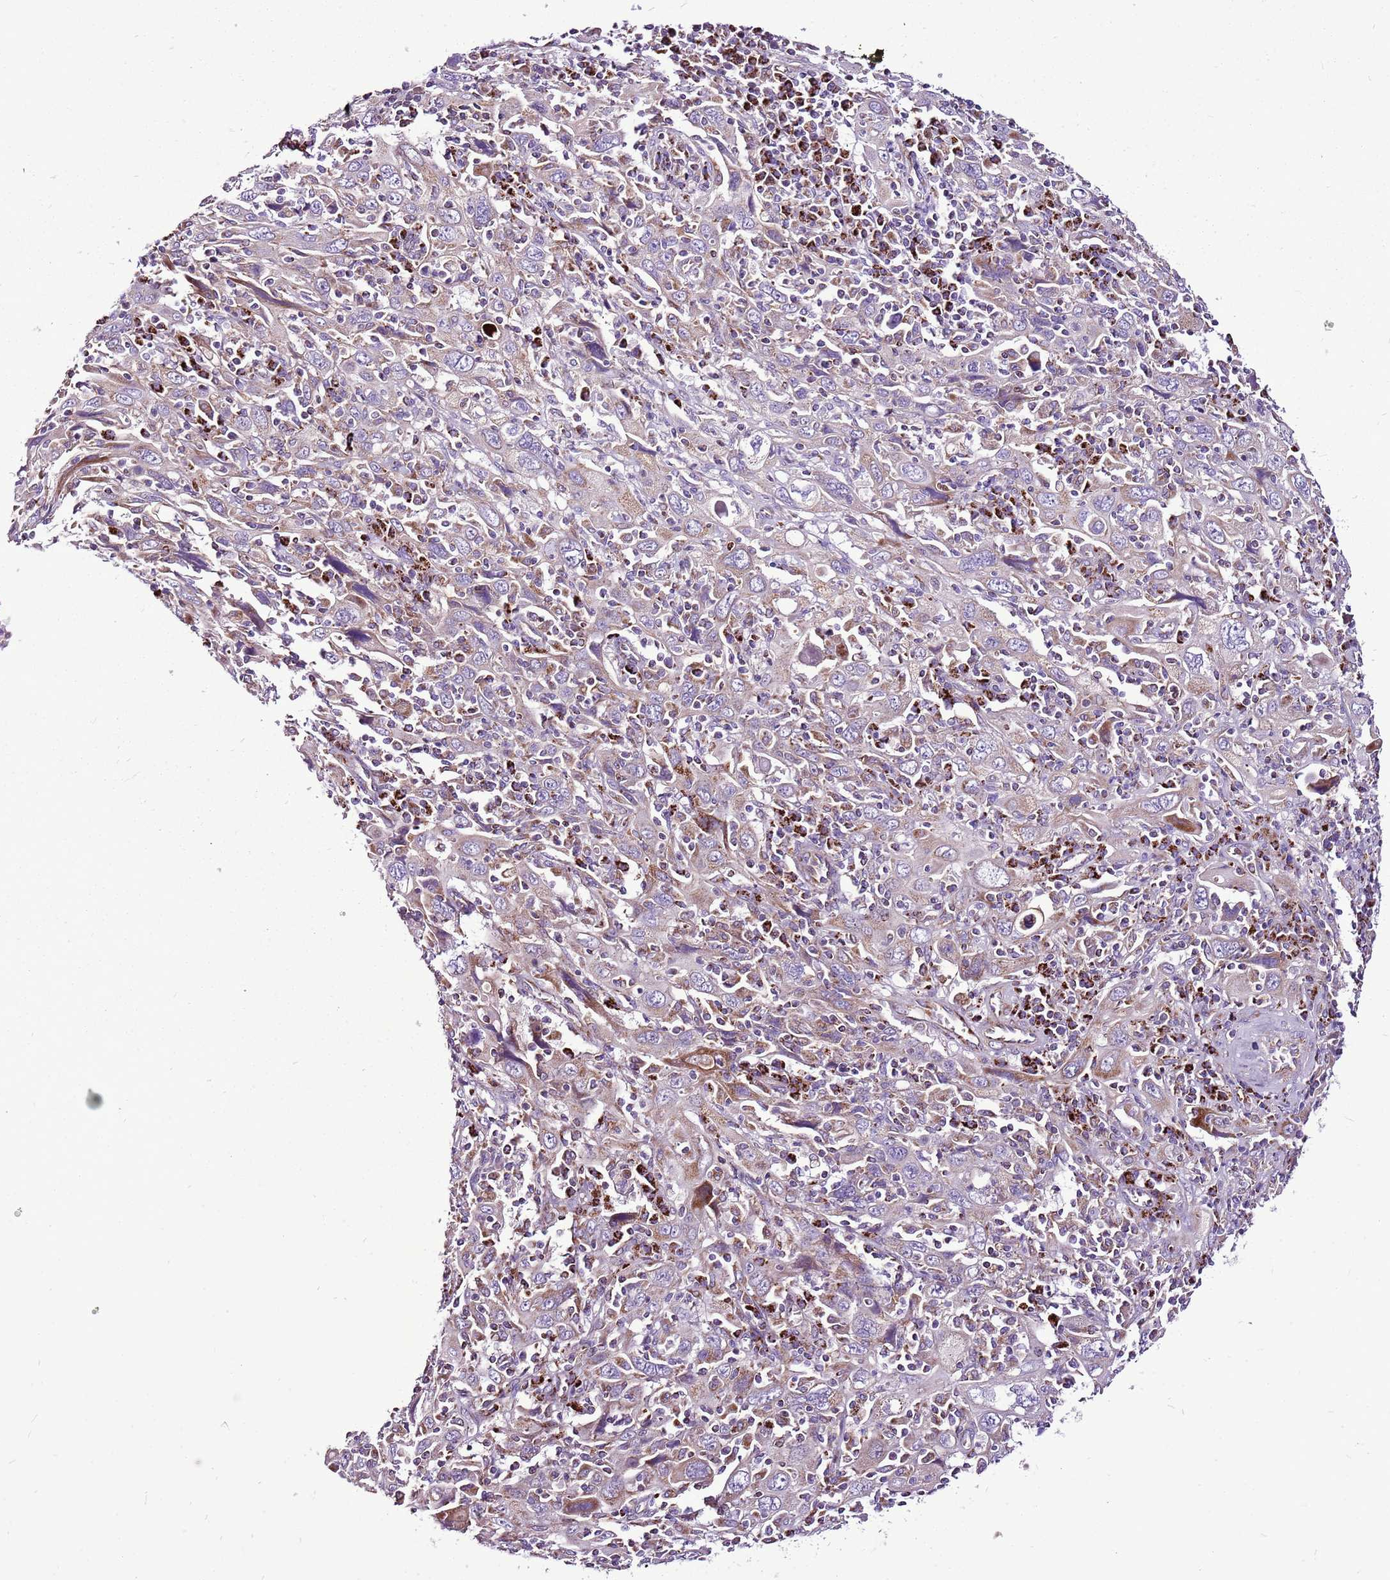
{"staining": {"intensity": "weak", "quantity": "<25%", "location": "cytoplasmic/membranous"}, "tissue": "cervical cancer", "cell_type": "Tumor cells", "image_type": "cancer", "snomed": [{"axis": "morphology", "description": "Squamous cell carcinoma, NOS"}, {"axis": "topography", "description": "Cervix"}], "caption": "Tumor cells show no significant staining in cervical squamous cell carcinoma.", "gene": "GCDH", "patient": {"sex": "female", "age": 46}}